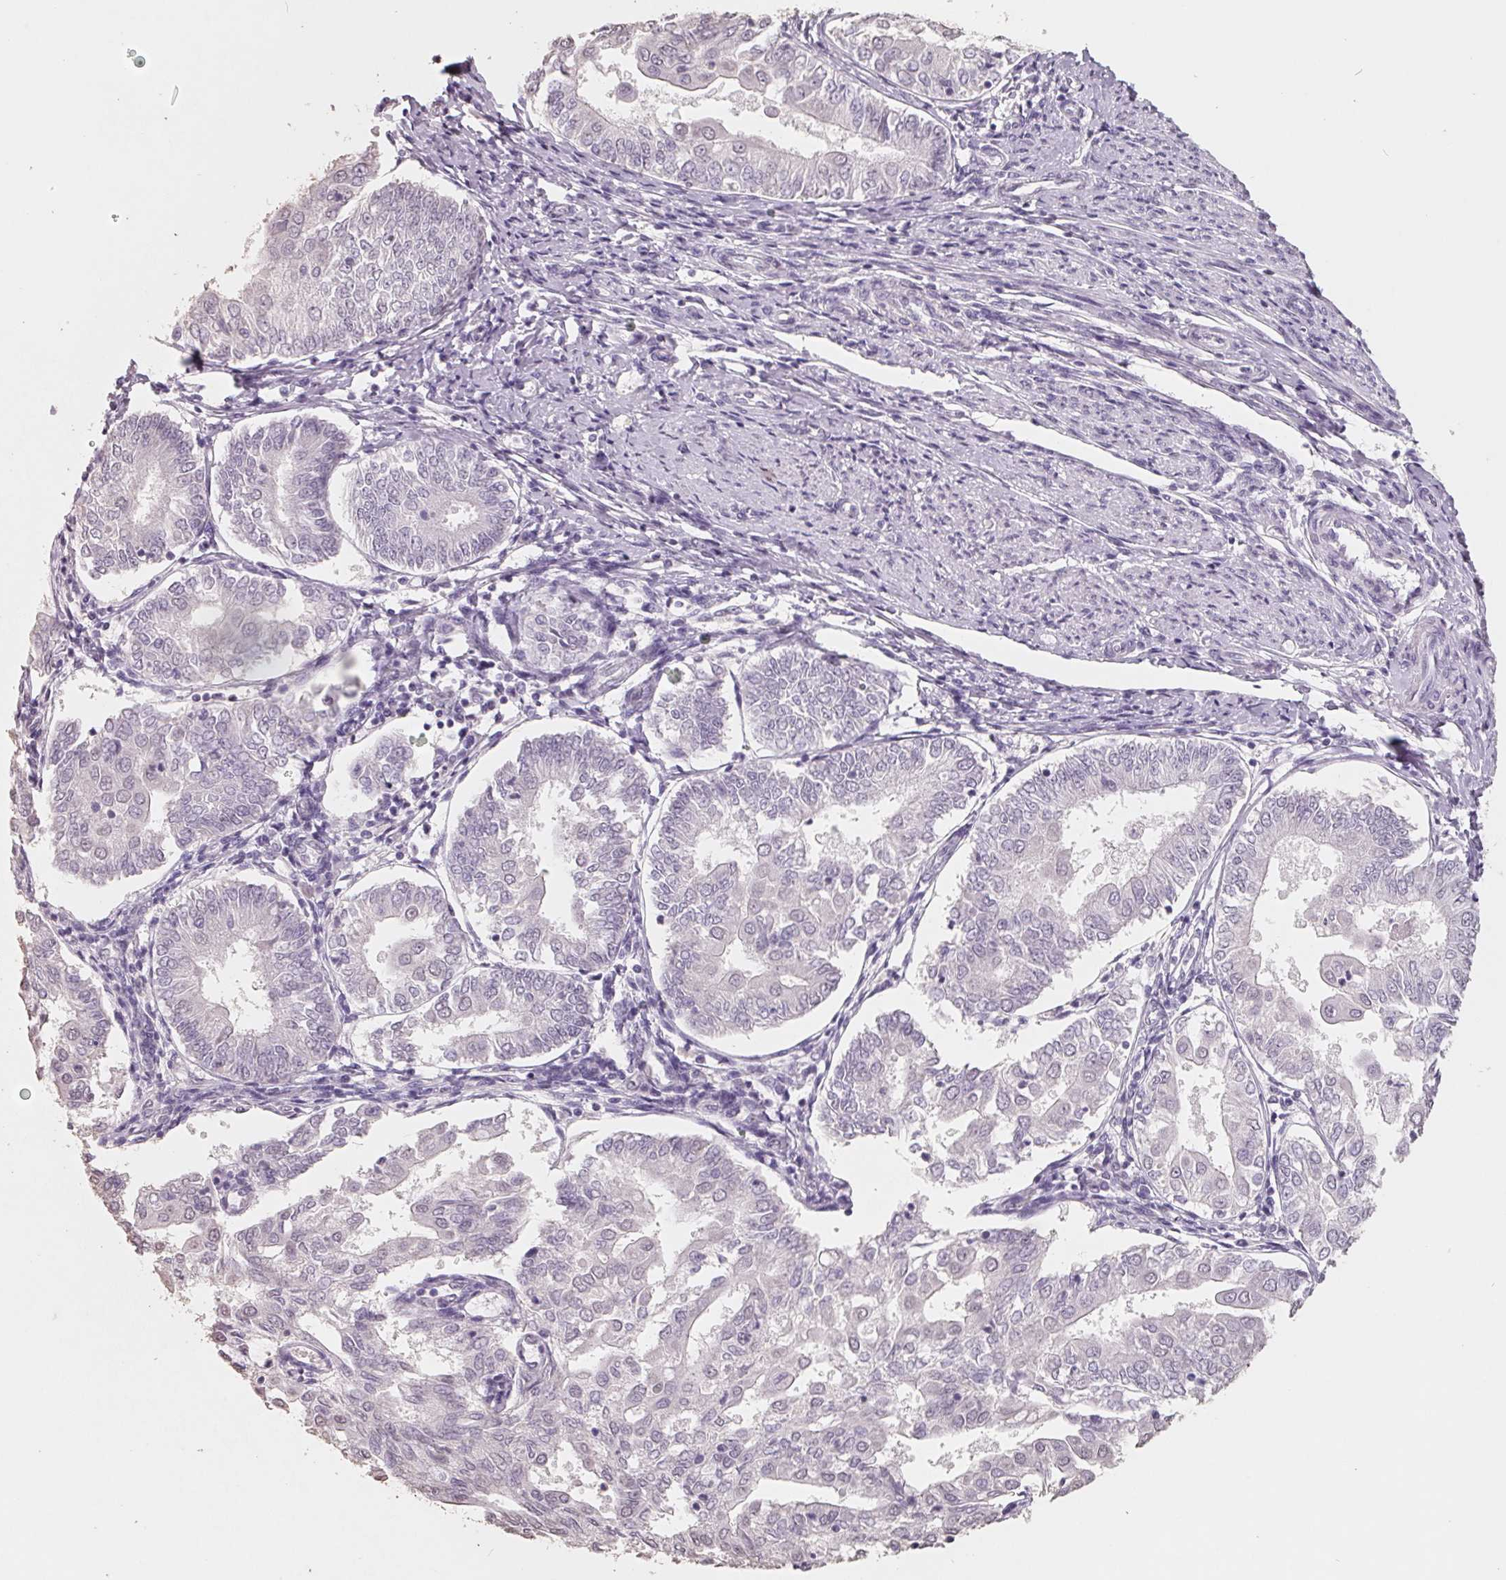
{"staining": {"intensity": "negative", "quantity": "none", "location": "none"}, "tissue": "endometrial cancer", "cell_type": "Tumor cells", "image_type": "cancer", "snomed": [{"axis": "morphology", "description": "Adenocarcinoma, NOS"}, {"axis": "topography", "description": "Endometrium"}], "caption": "An immunohistochemistry micrograph of adenocarcinoma (endometrial) is shown. There is no staining in tumor cells of adenocarcinoma (endometrial).", "gene": "FTCD", "patient": {"sex": "female", "age": 68}}